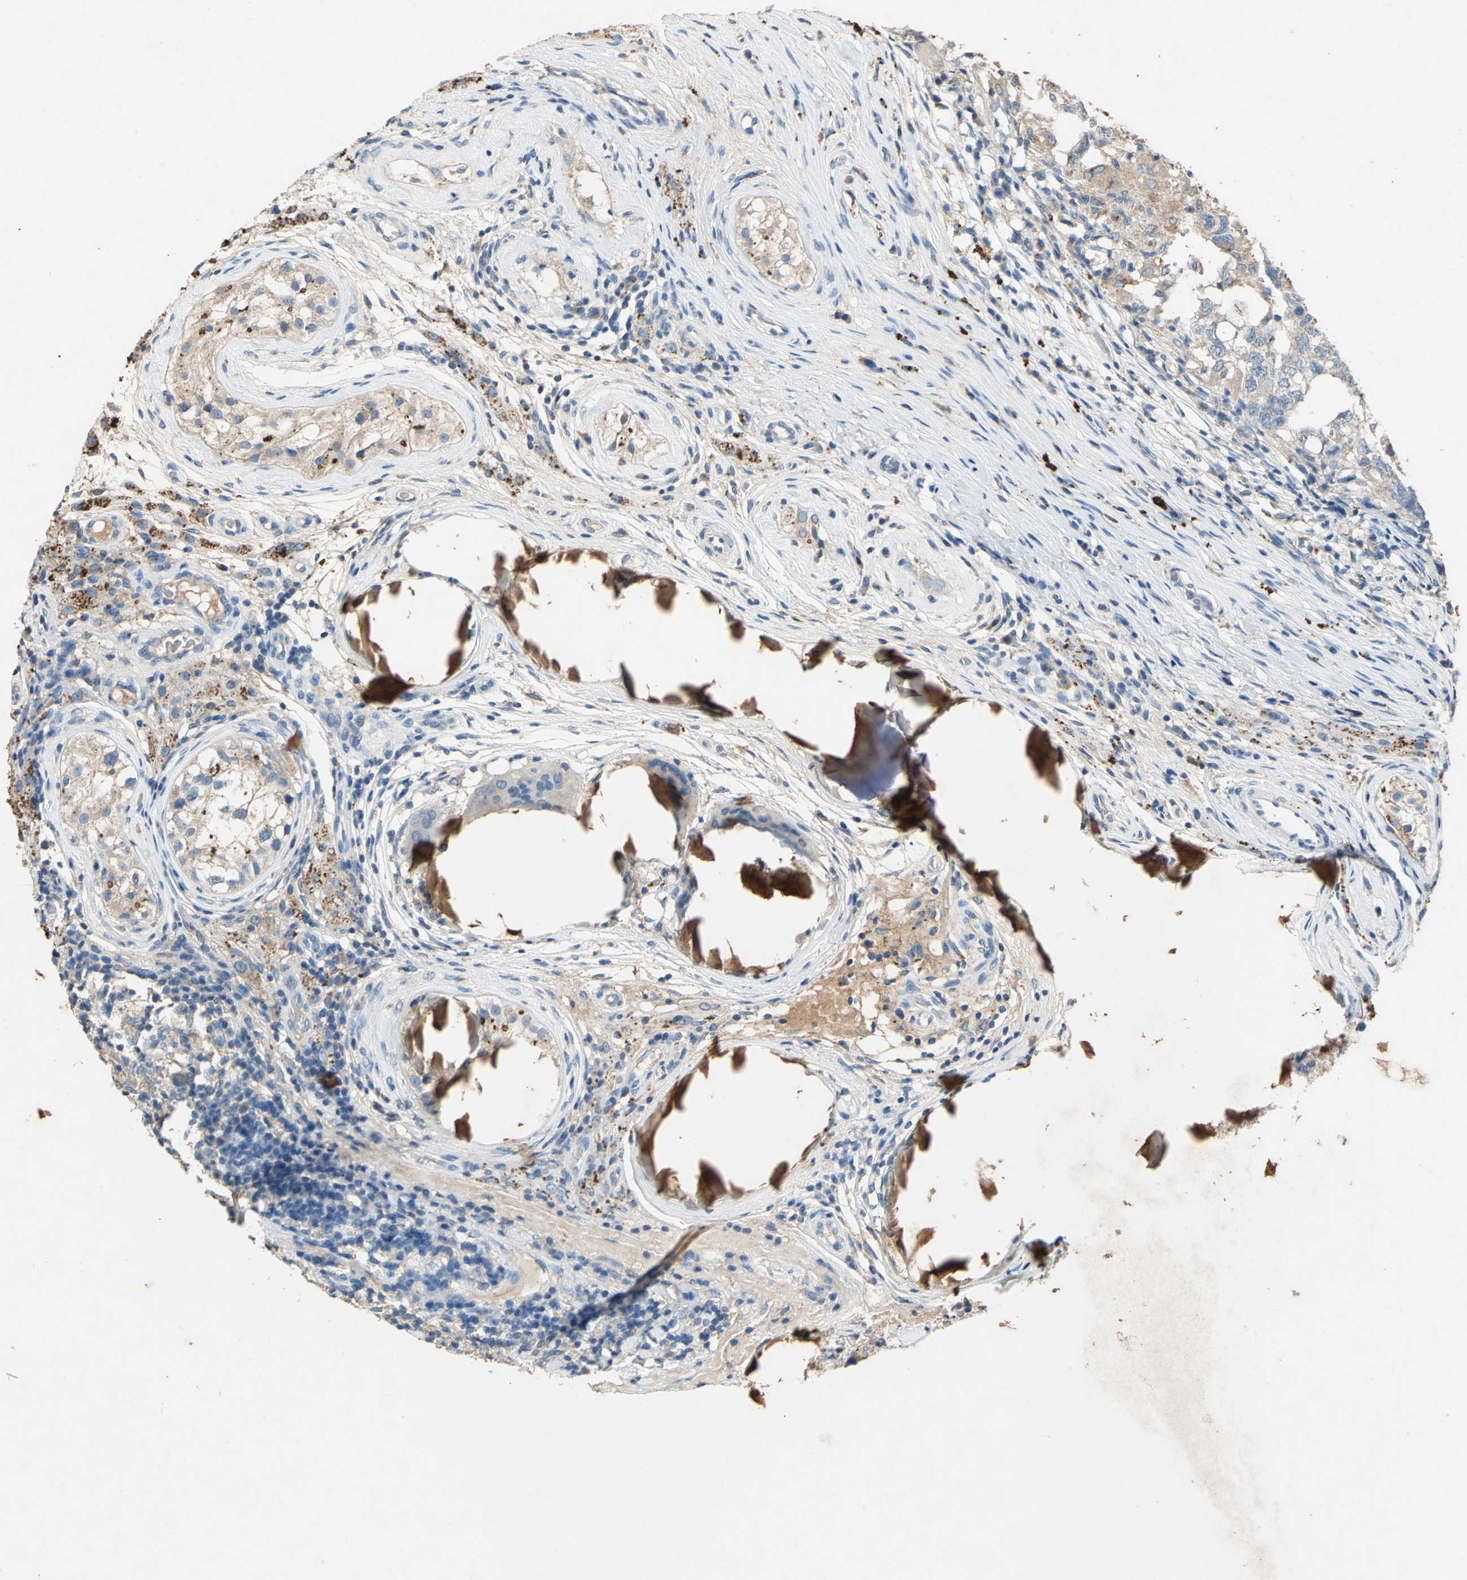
{"staining": {"intensity": "weak", "quantity": ">75%", "location": "cytoplasmic/membranous"}, "tissue": "testis cancer", "cell_type": "Tumor cells", "image_type": "cancer", "snomed": [{"axis": "morphology", "description": "Carcinoma, Embryonal, NOS"}, {"axis": "topography", "description": "Testis"}], "caption": "Brown immunohistochemical staining in testis embryonal carcinoma demonstrates weak cytoplasmic/membranous positivity in approximately >75% of tumor cells.", "gene": "ADAMTS5", "patient": {"sex": "male", "age": 21}}